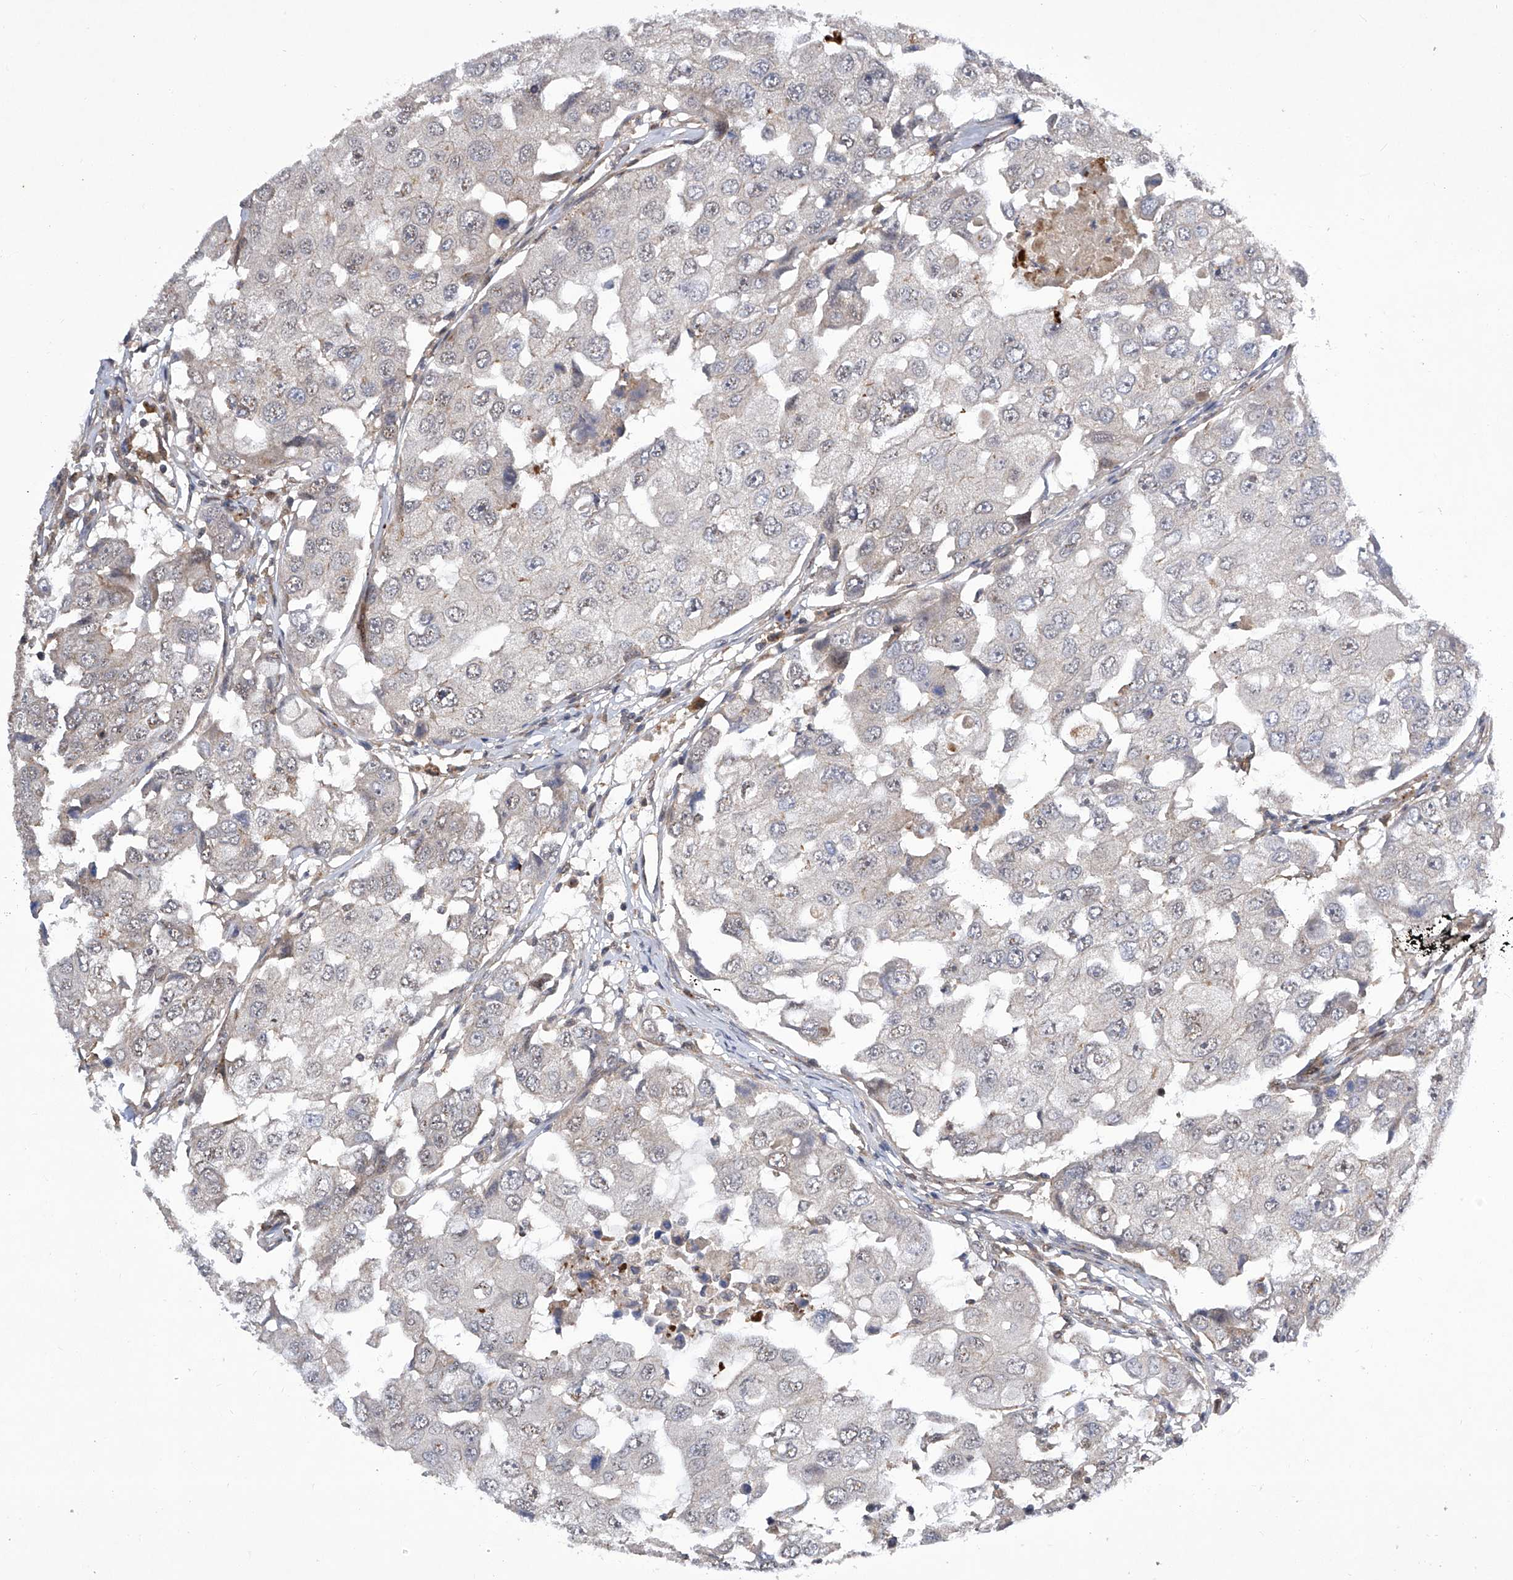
{"staining": {"intensity": "weak", "quantity": "<25%", "location": "cytoplasmic/membranous,nuclear"}, "tissue": "breast cancer", "cell_type": "Tumor cells", "image_type": "cancer", "snomed": [{"axis": "morphology", "description": "Duct carcinoma"}, {"axis": "topography", "description": "Breast"}], "caption": "Tumor cells show no significant expression in breast cancer.", "gene": "CISH", "patient": {"sex": "female", "age": 27}}